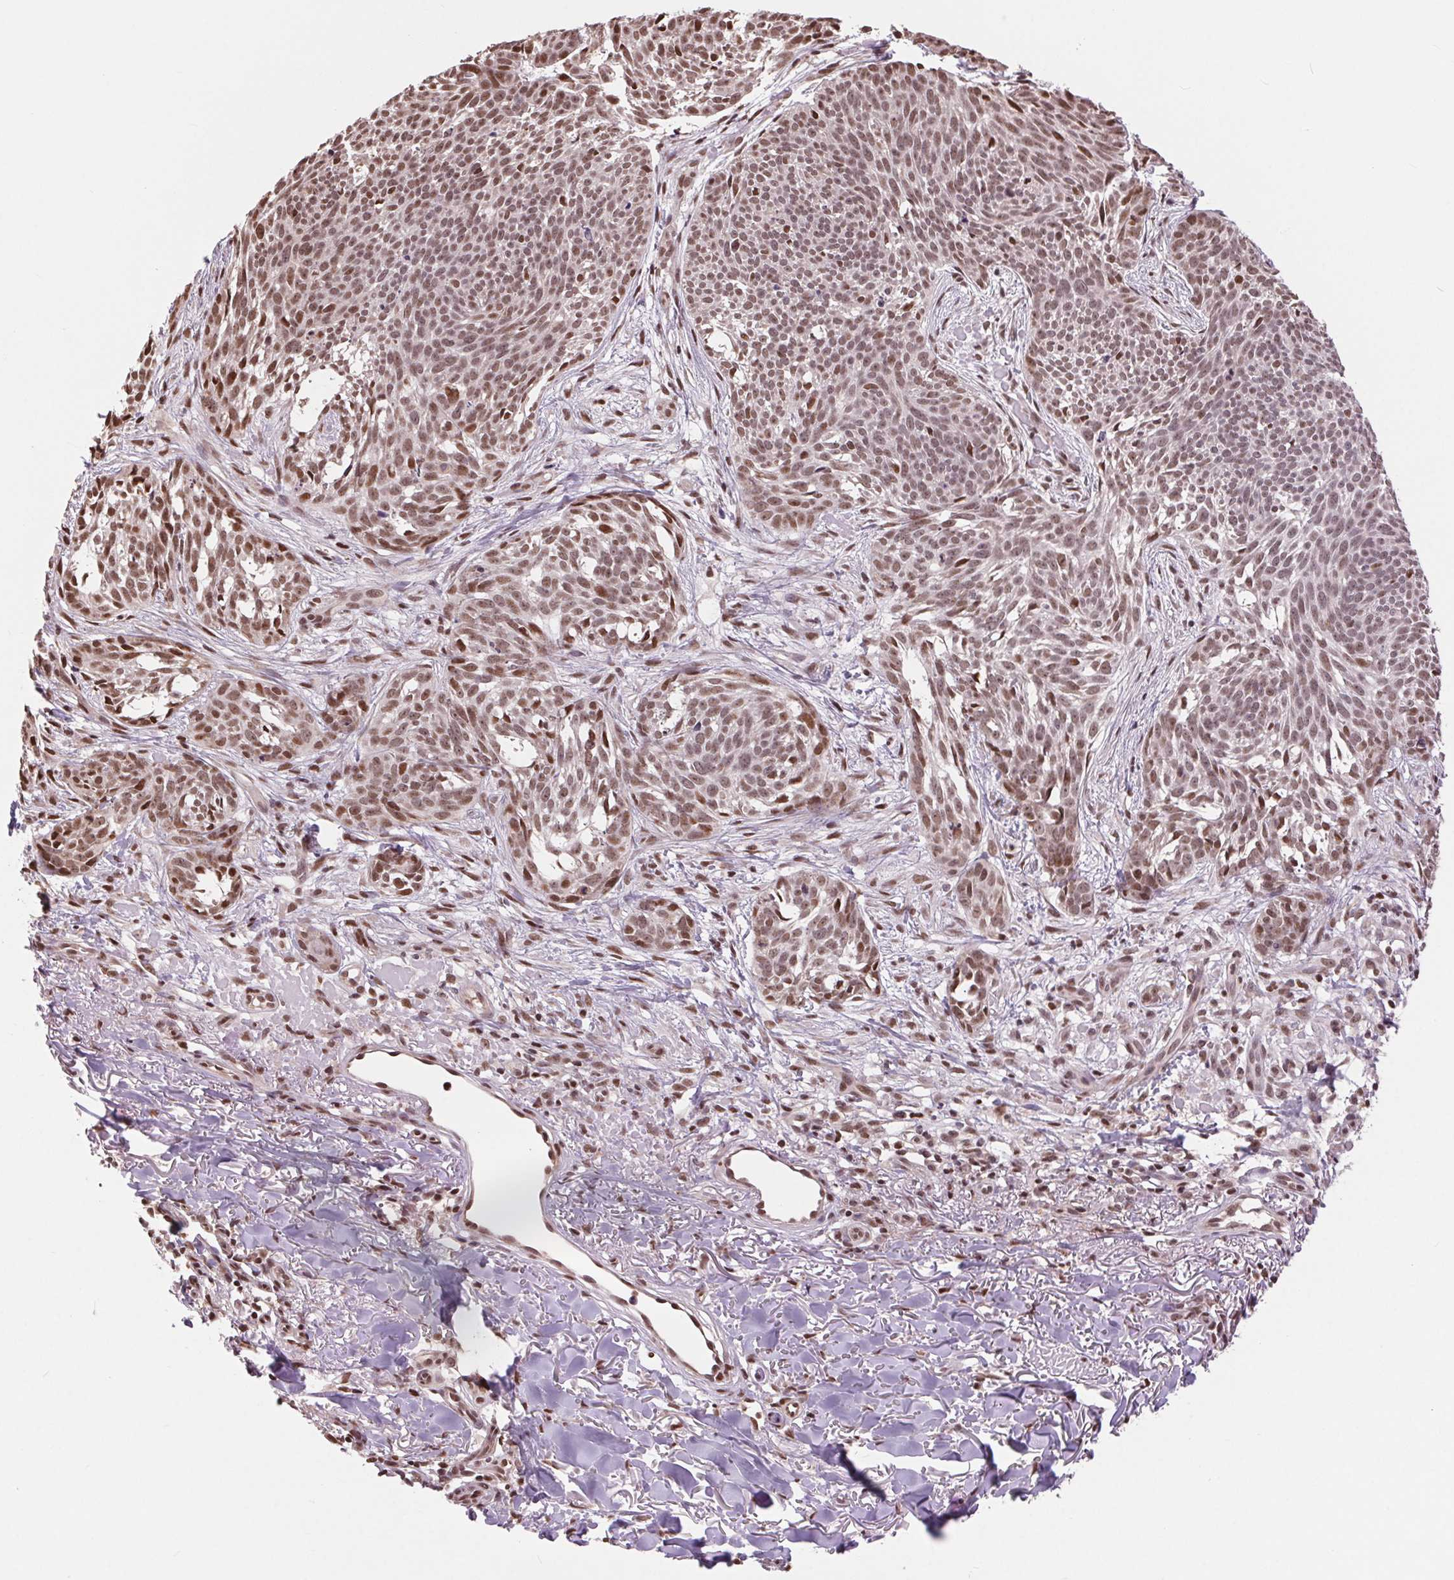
{"staining": {"intensity": "moderate", "quantity": ">75%", "location": "nuclear"}, "tissue": "skin cancer", "cell_type": "Tumor cells", "image_type": "cancer", "snomed": [{"axis": "morphology", "description": "Basal cell carcinoma"}, {"axis": "topography", "description": "Skin"}], "caption": "Human skin basal cell carcinoma stained with a brown dye shows moderate nuclear positive expression in approximately >75% of tumor cells.", "gene": "RAD23A", "patient": {"sex": "male", "age": 88}}